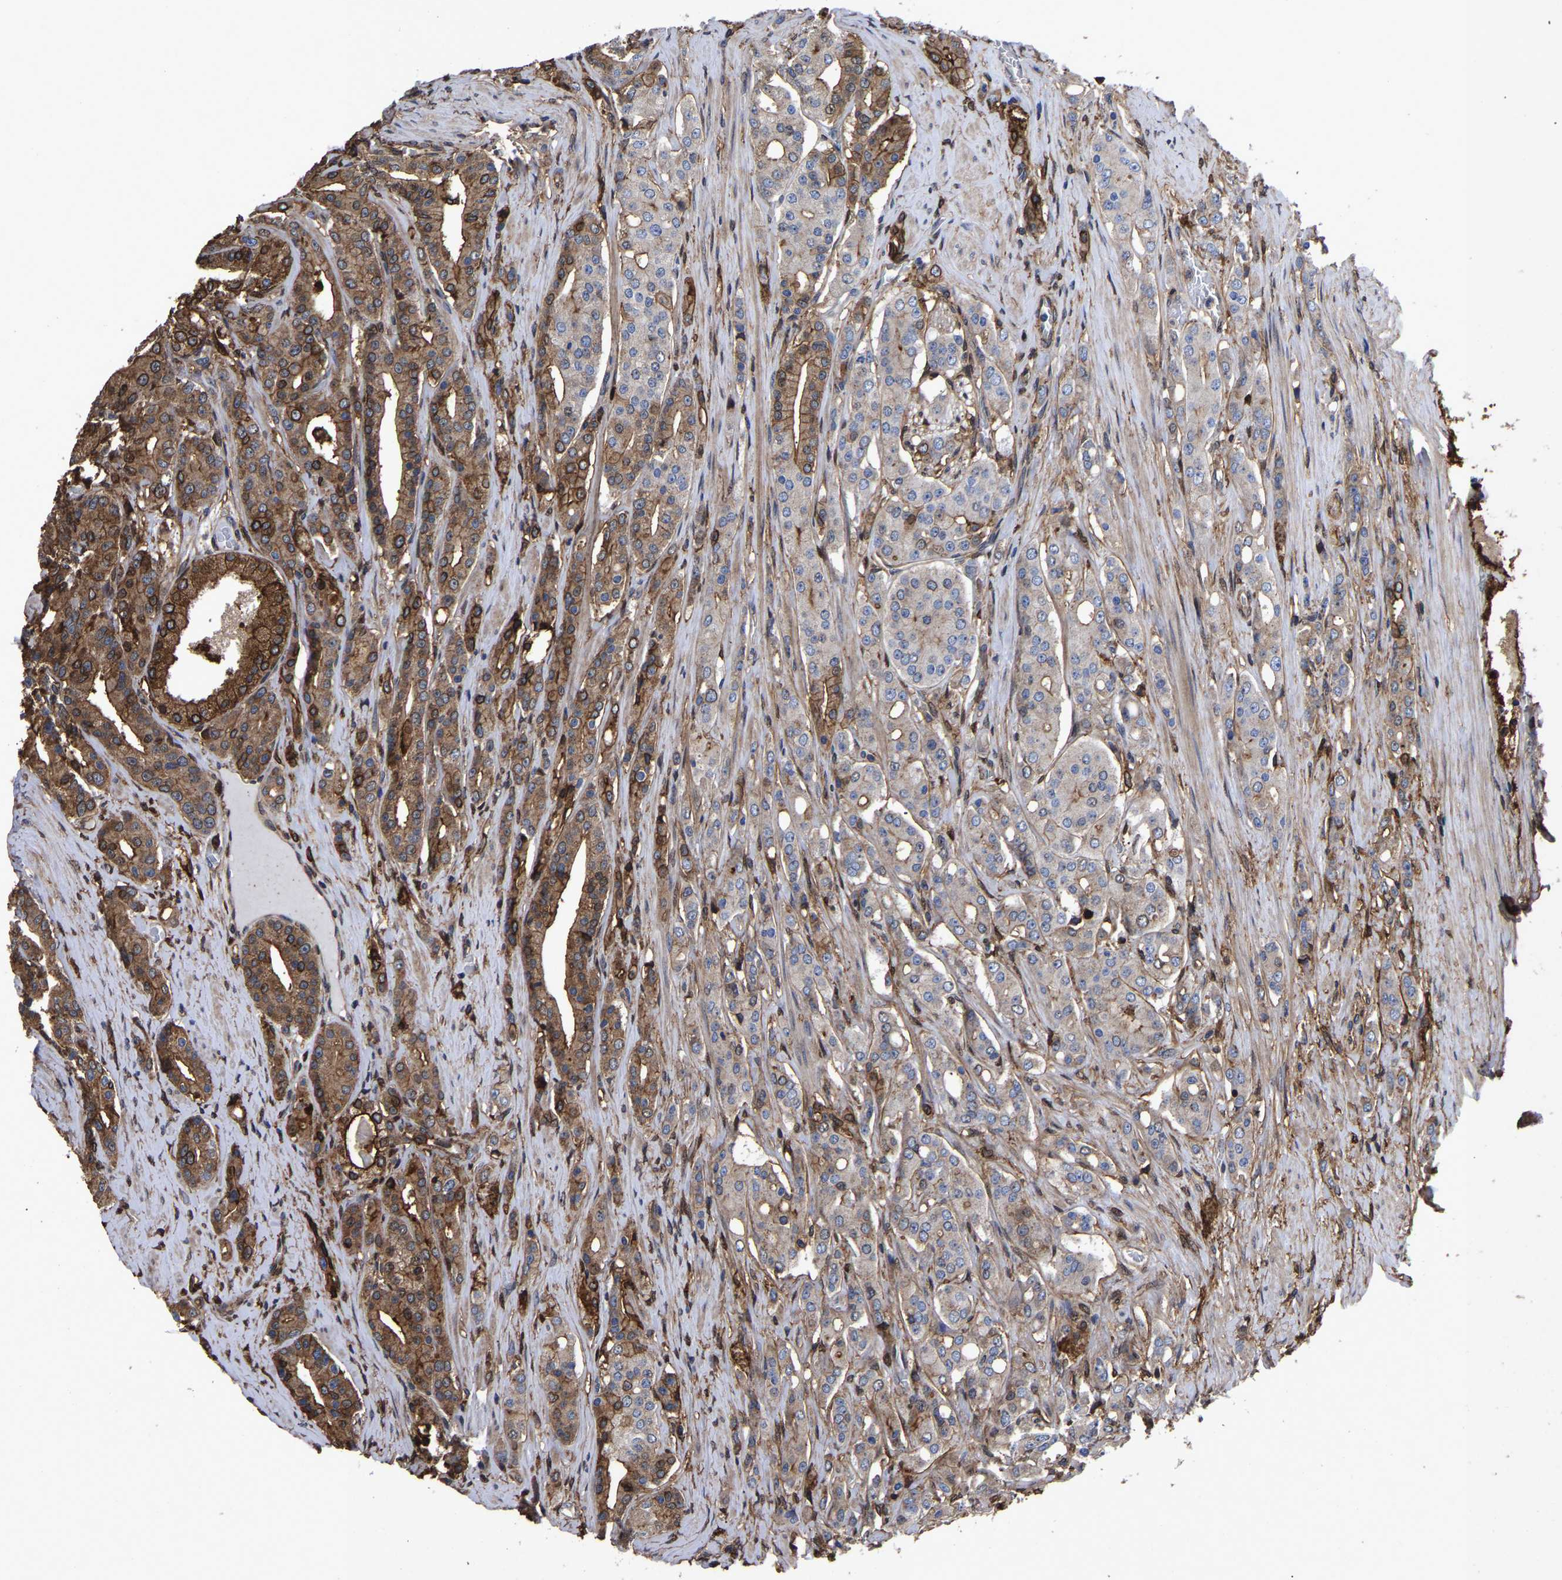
{"staining": {"intensity": "moderate", "quantity": "<25%", "location": "cytoplasmic/membranous,nuclear"}, "tissue": "prostate cancer", "cell_type": "Tumor cells", "image_type": "cancer", "snomed": [{"axis": "morphology", "description": "Adenocarcinoma, High grade"}, {"axis": "topography", "description": "Prostate"}], "caption": "Human prostate cancer stained with a brown dye shows moderate cytoplasmic/membranous and nuclear positive positivity in approximately <25% of tumor cells.", "gene": "LIF", "patient": {"sex": "male", "age": 71}}